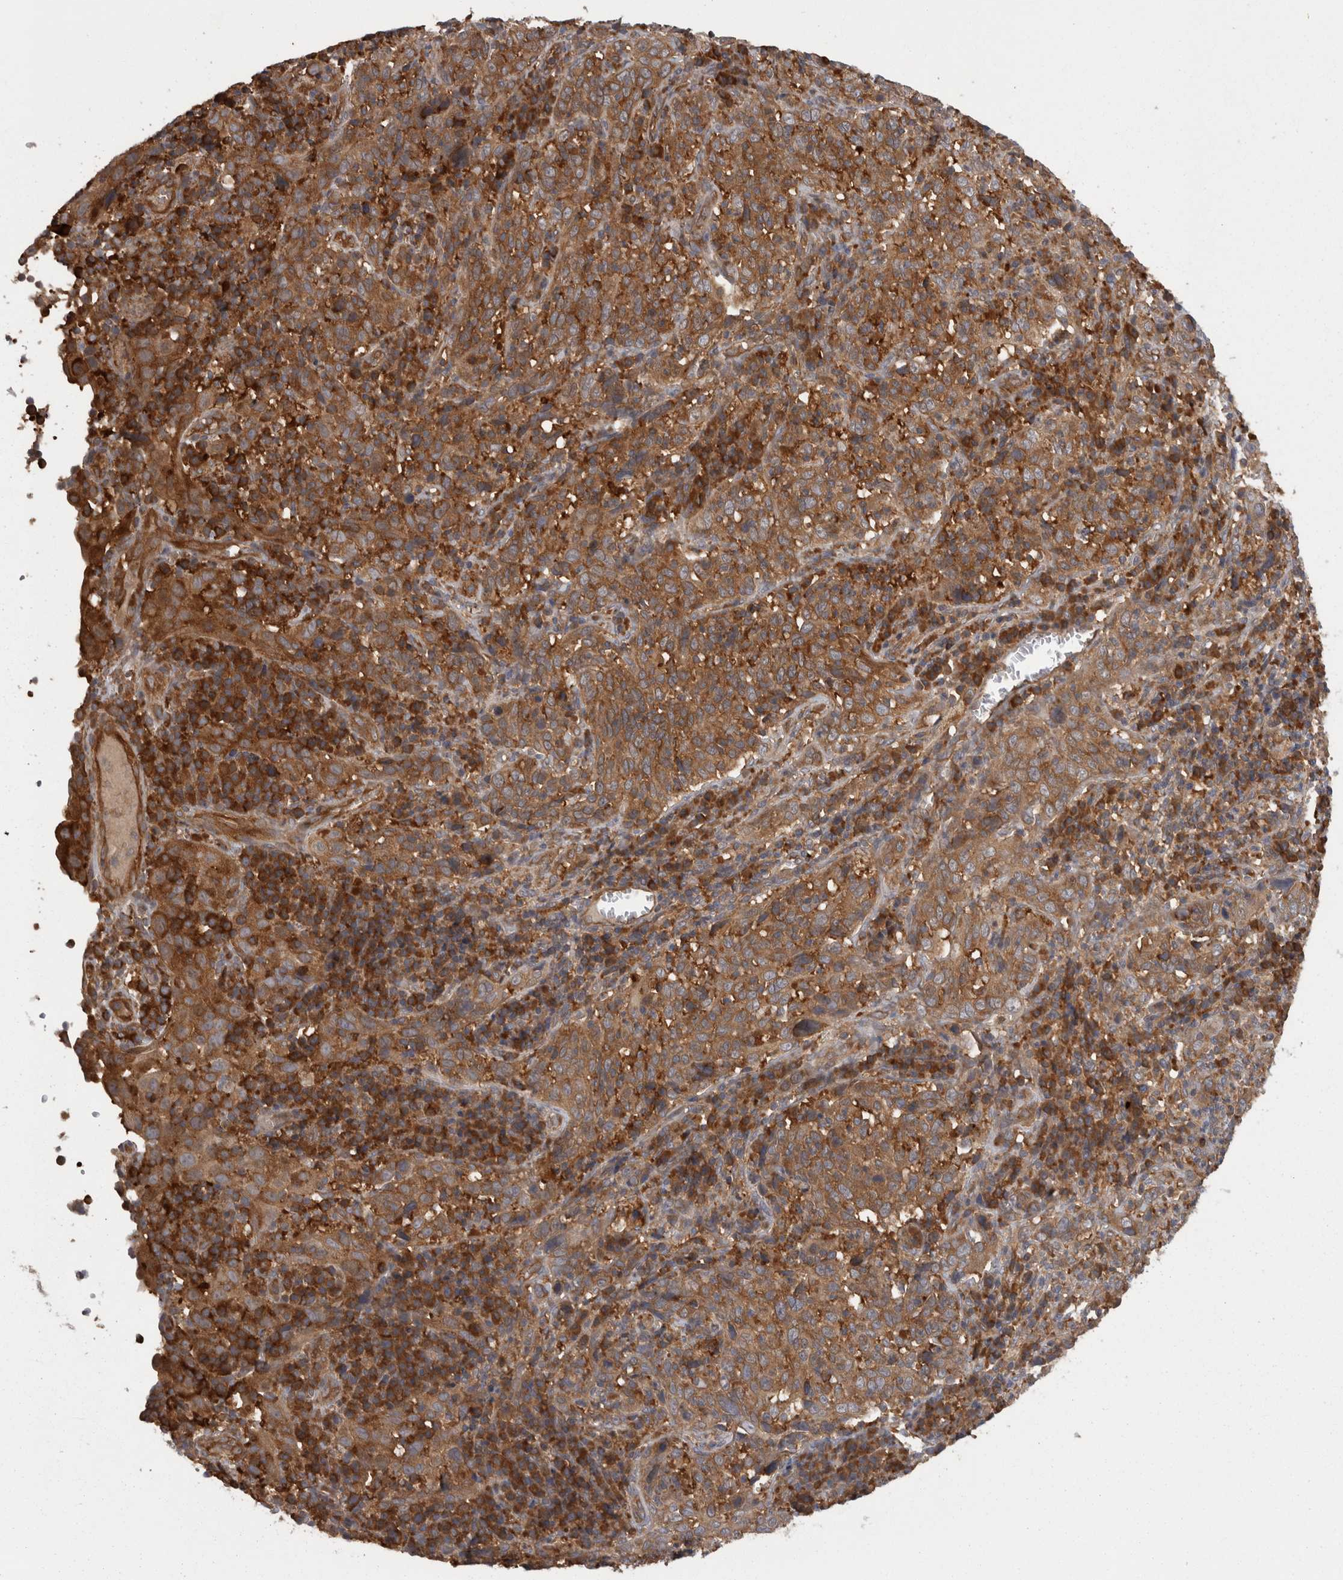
{"staining": {"intensity": "moderate", "quantity": ">75%", "location": "cytoplasmic/membranous"}, "tissue": "cervical cancer", "cell_type": "Tumor cells", "image_type": "cancer", "snomed": [{"axis": "morphology", "description": "Squamous cell carcinoma, NOS"}, {"axis": "topography", "description": "Cervix"}], "caption": "This is a histology image of IHC staining of squamous cell carcinoma (cervical), which shows moderate staining in the cytoplasmic/membranous of tumor cells.", "gene": "SMCR8", "patient": {"sex": "female", "age": 46}}